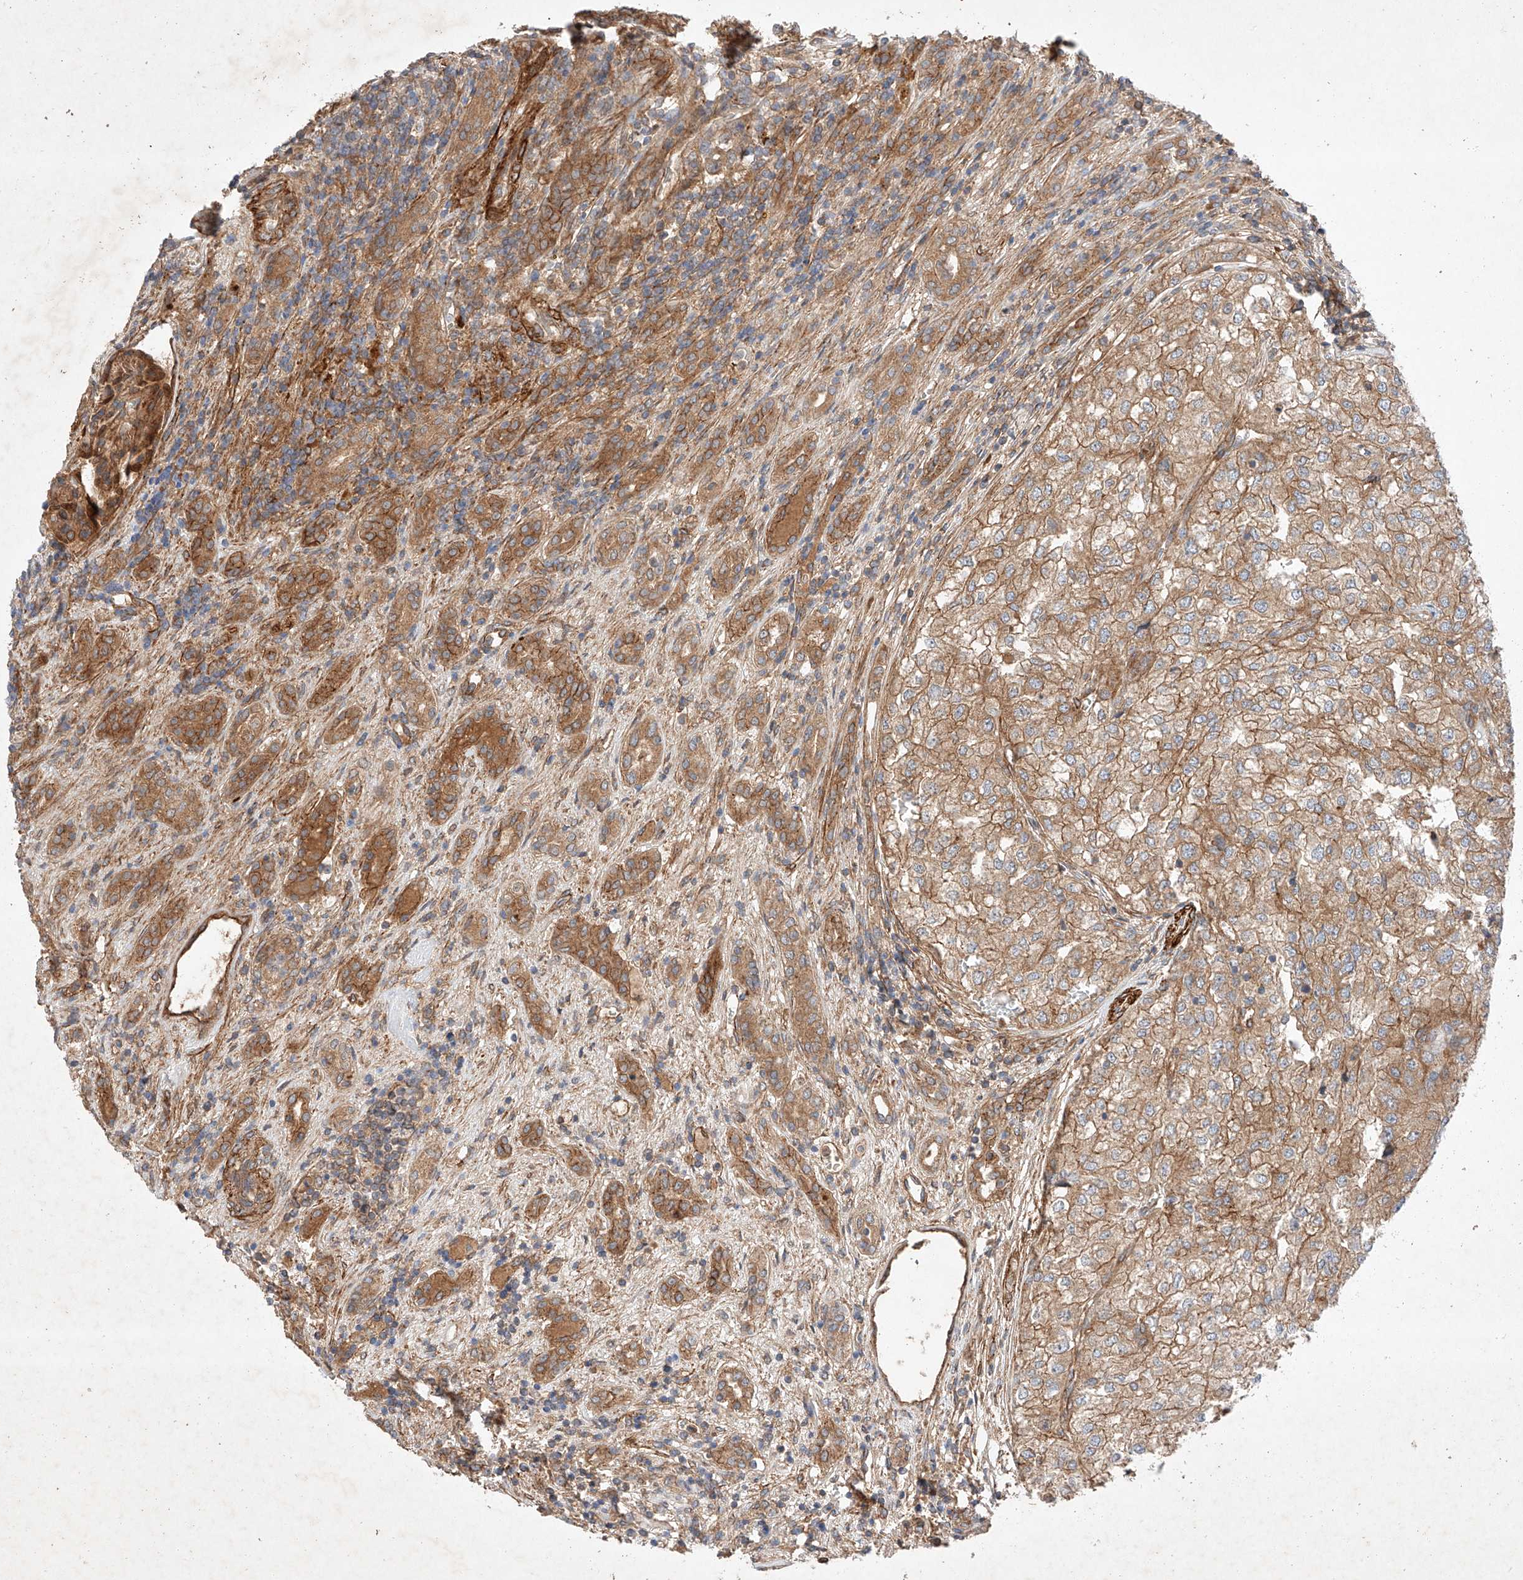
{"staining": {"intensity": "moderate", "quantity": ">75%", "location": "cytoplasmic/membranous"}, "tissue": "renal cancer", "cell_type": "Tumor cells", "image_type": "cancer", "snomed": [{"axis": "morphology", "description": "Adenocarcinoma, NOS"}, {"axis": "topography", "description": "Kidney"}], "caption": "IHC micrograph of renal cancer (adenocarcinoma) stained for a protein (brown), which shows medium levels of moderate cytoplasmic/membranous positivity in about >75% of tumor cells.", "gene": "RAB23", "patient": {"sex": "female", "age": 54}}